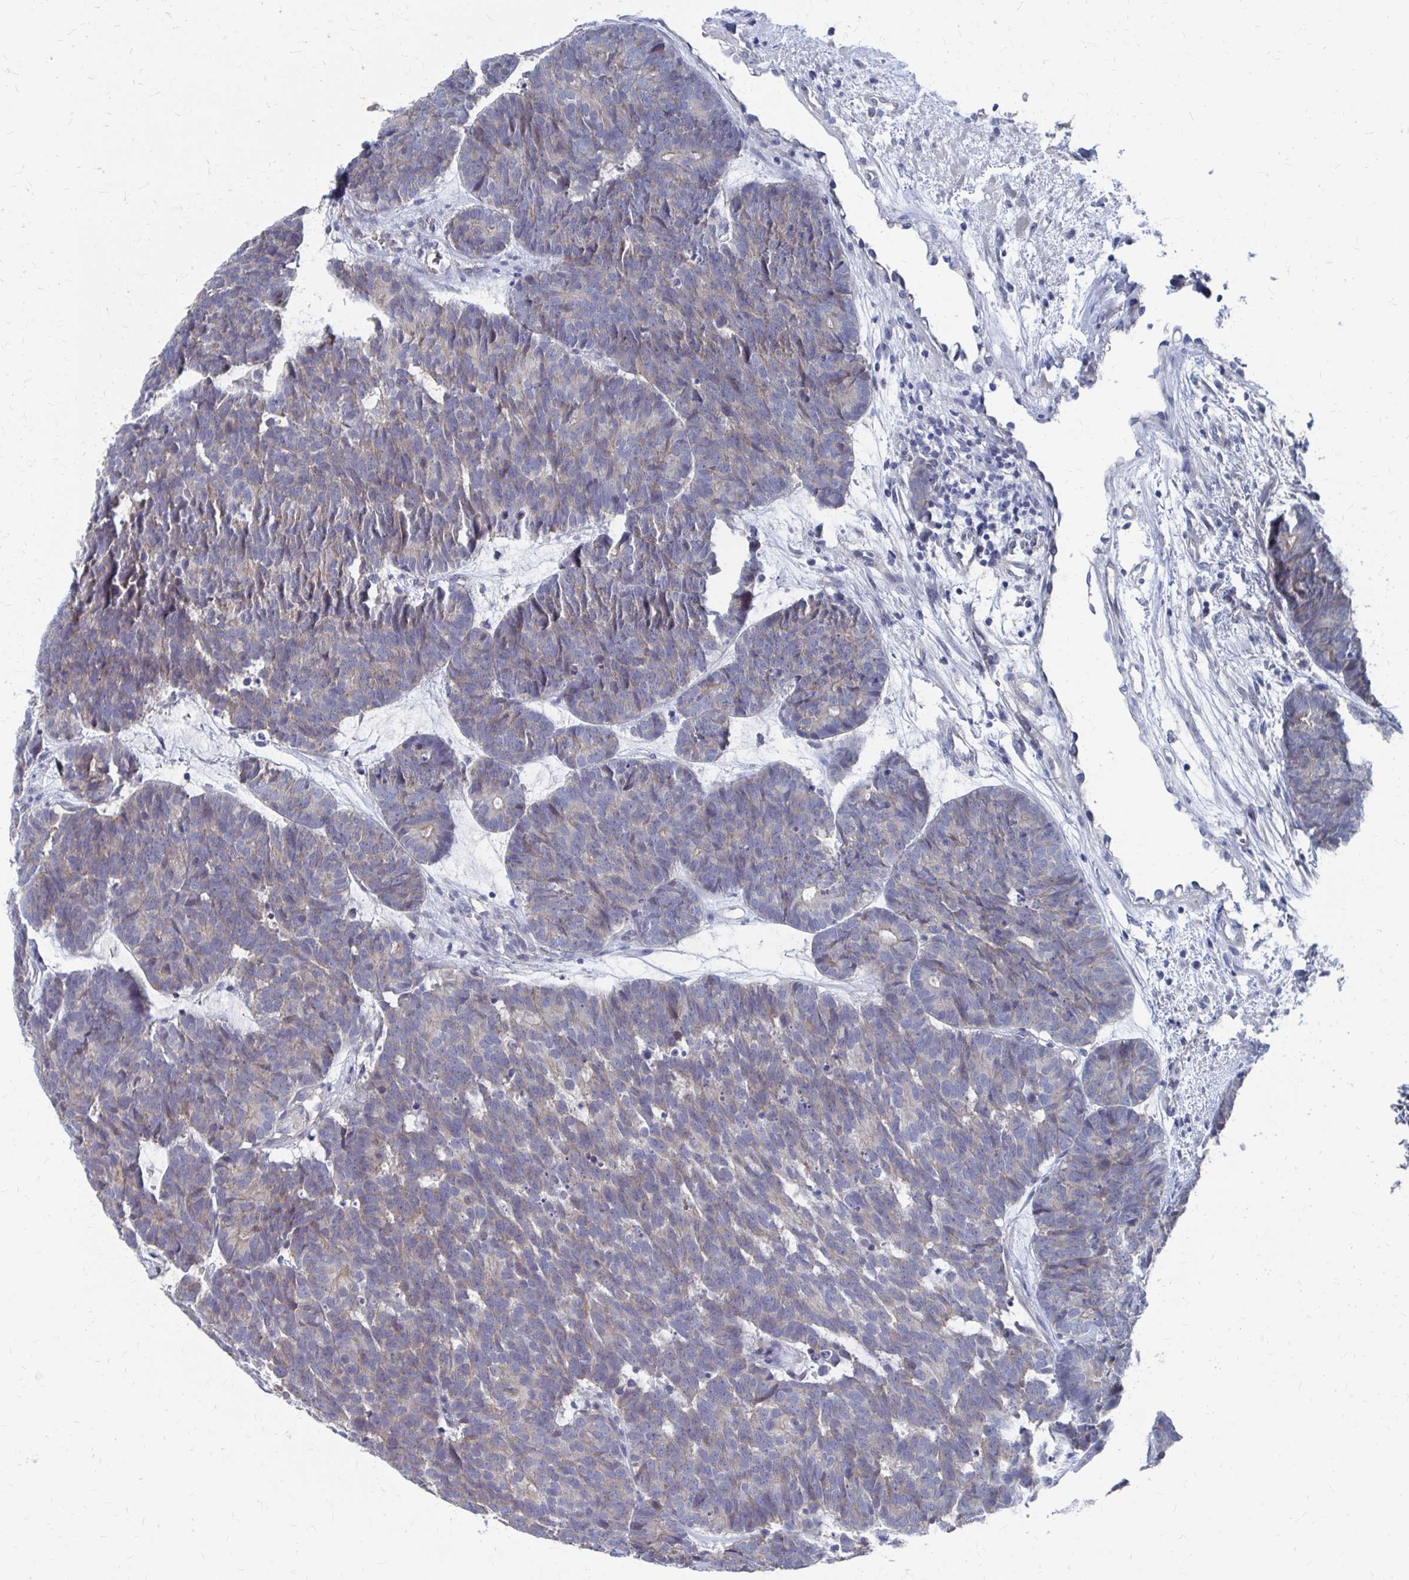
{"staining": {"intensity": "weak", "quantity": "<25%", "location": "cytoplasmic/membranous"}, "tissue": "head and neck cancer", "cell_type": "Tumor cells", "image_type": "cancer", "snomed": [{"axis": "morphology", "description": "Adenocarcinoma, NOS"}, {"axis": "topography", "description": "Head-Neck"}], "caption": "Histopathology image shows no protein expression in tumor cells of head and neck cancer tissue.", "gene": "PLEKHG7", "patient": {"sex": "female", "age": 81}}